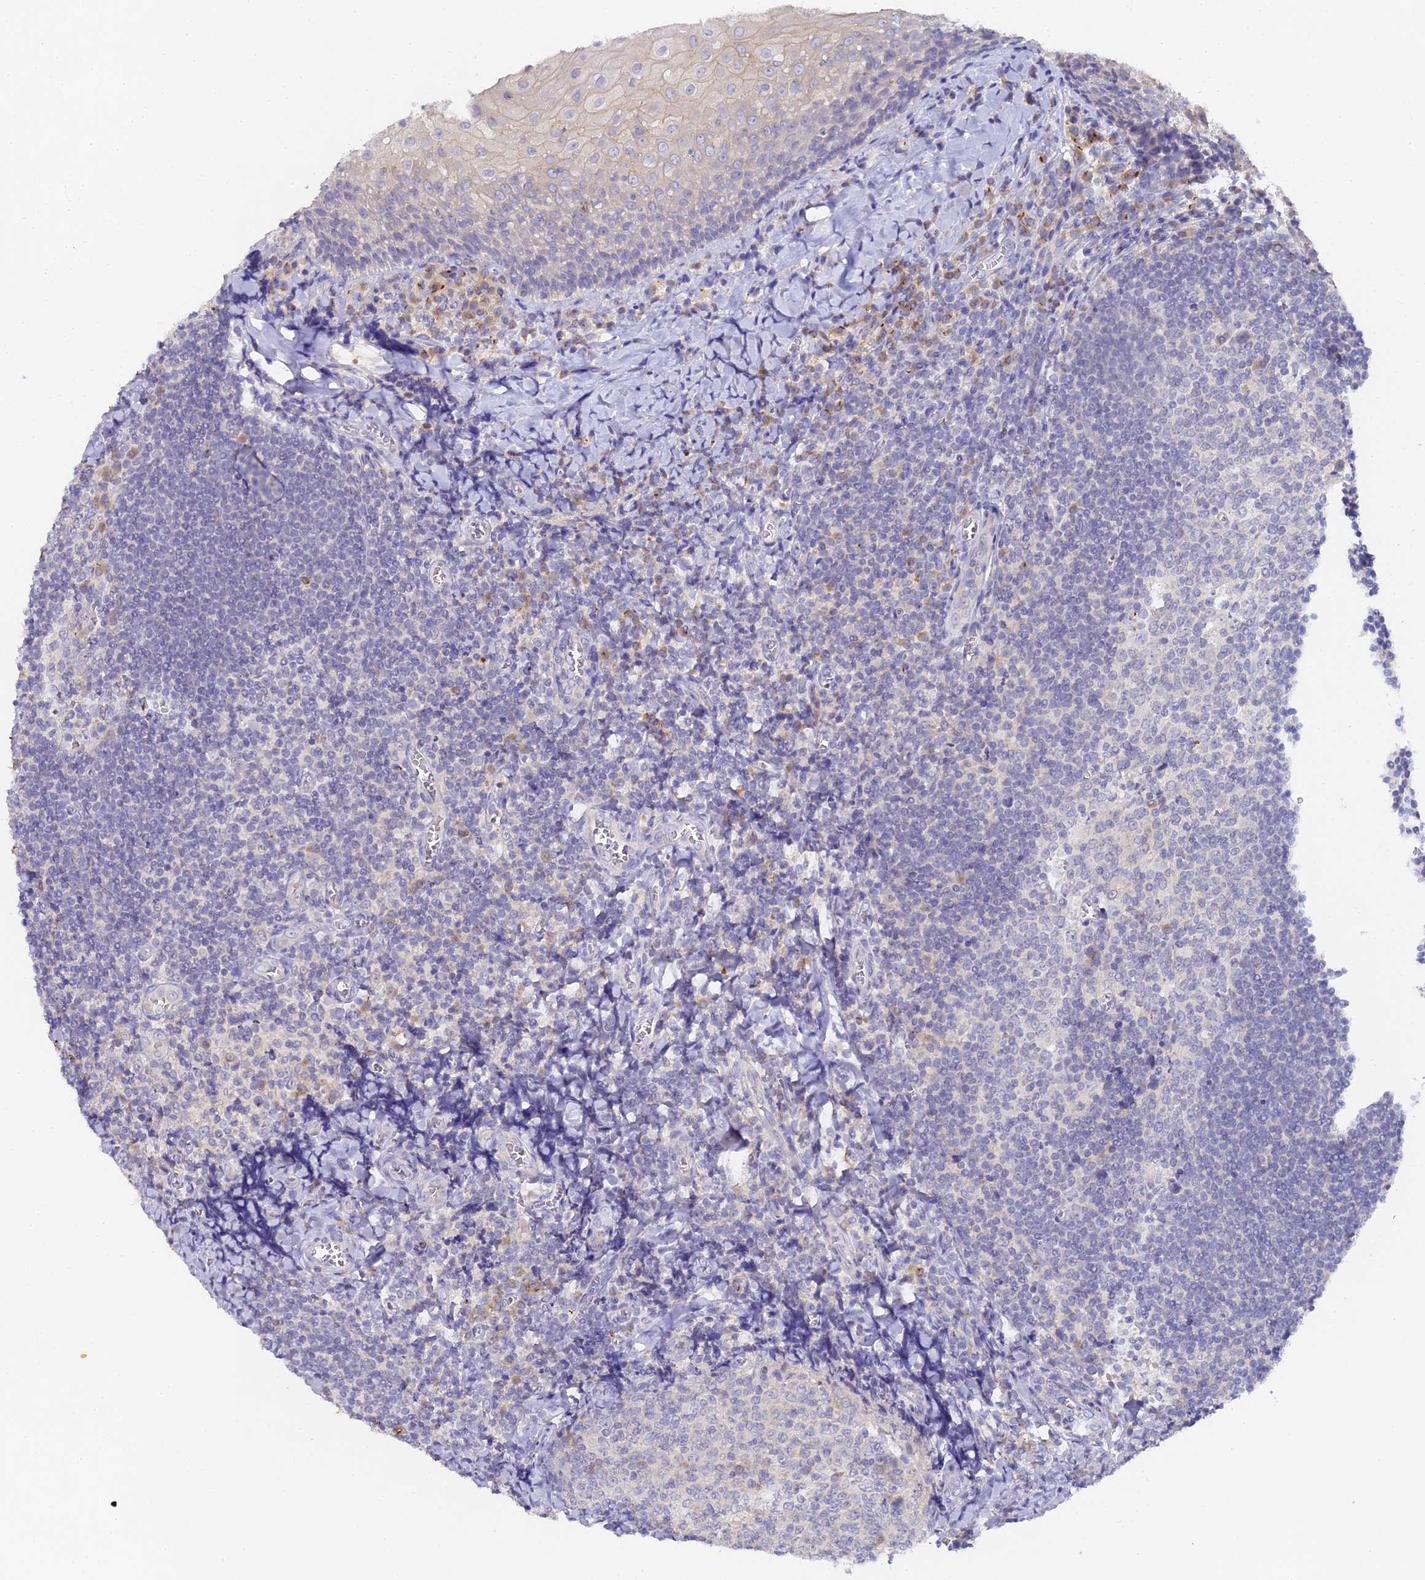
{"staining": {"intensity": "strong", "quantity": "25%-75%", "location": "cytoplasmic/membranous"}, "tissue": "tonsil", "cell_type": "Germinal center cells", "image_type": "normal", "snomed": [{"axis": "morphology", "description": "Normal tissue, NOS"}, {"axis": "topography", "description": "Tonsil"}], "caption": "Protein staining of benign tonsil demonstrates strong cytoplasmic/membranous positivity in about 25%-75% of germinal center cells. The staining was performed using DAB, with brown indicating positive protein expression. Nuclei are stained blue with hematoxylin.", "gene": "DONSON", "patient": {"sex": "male", "age": 27}}